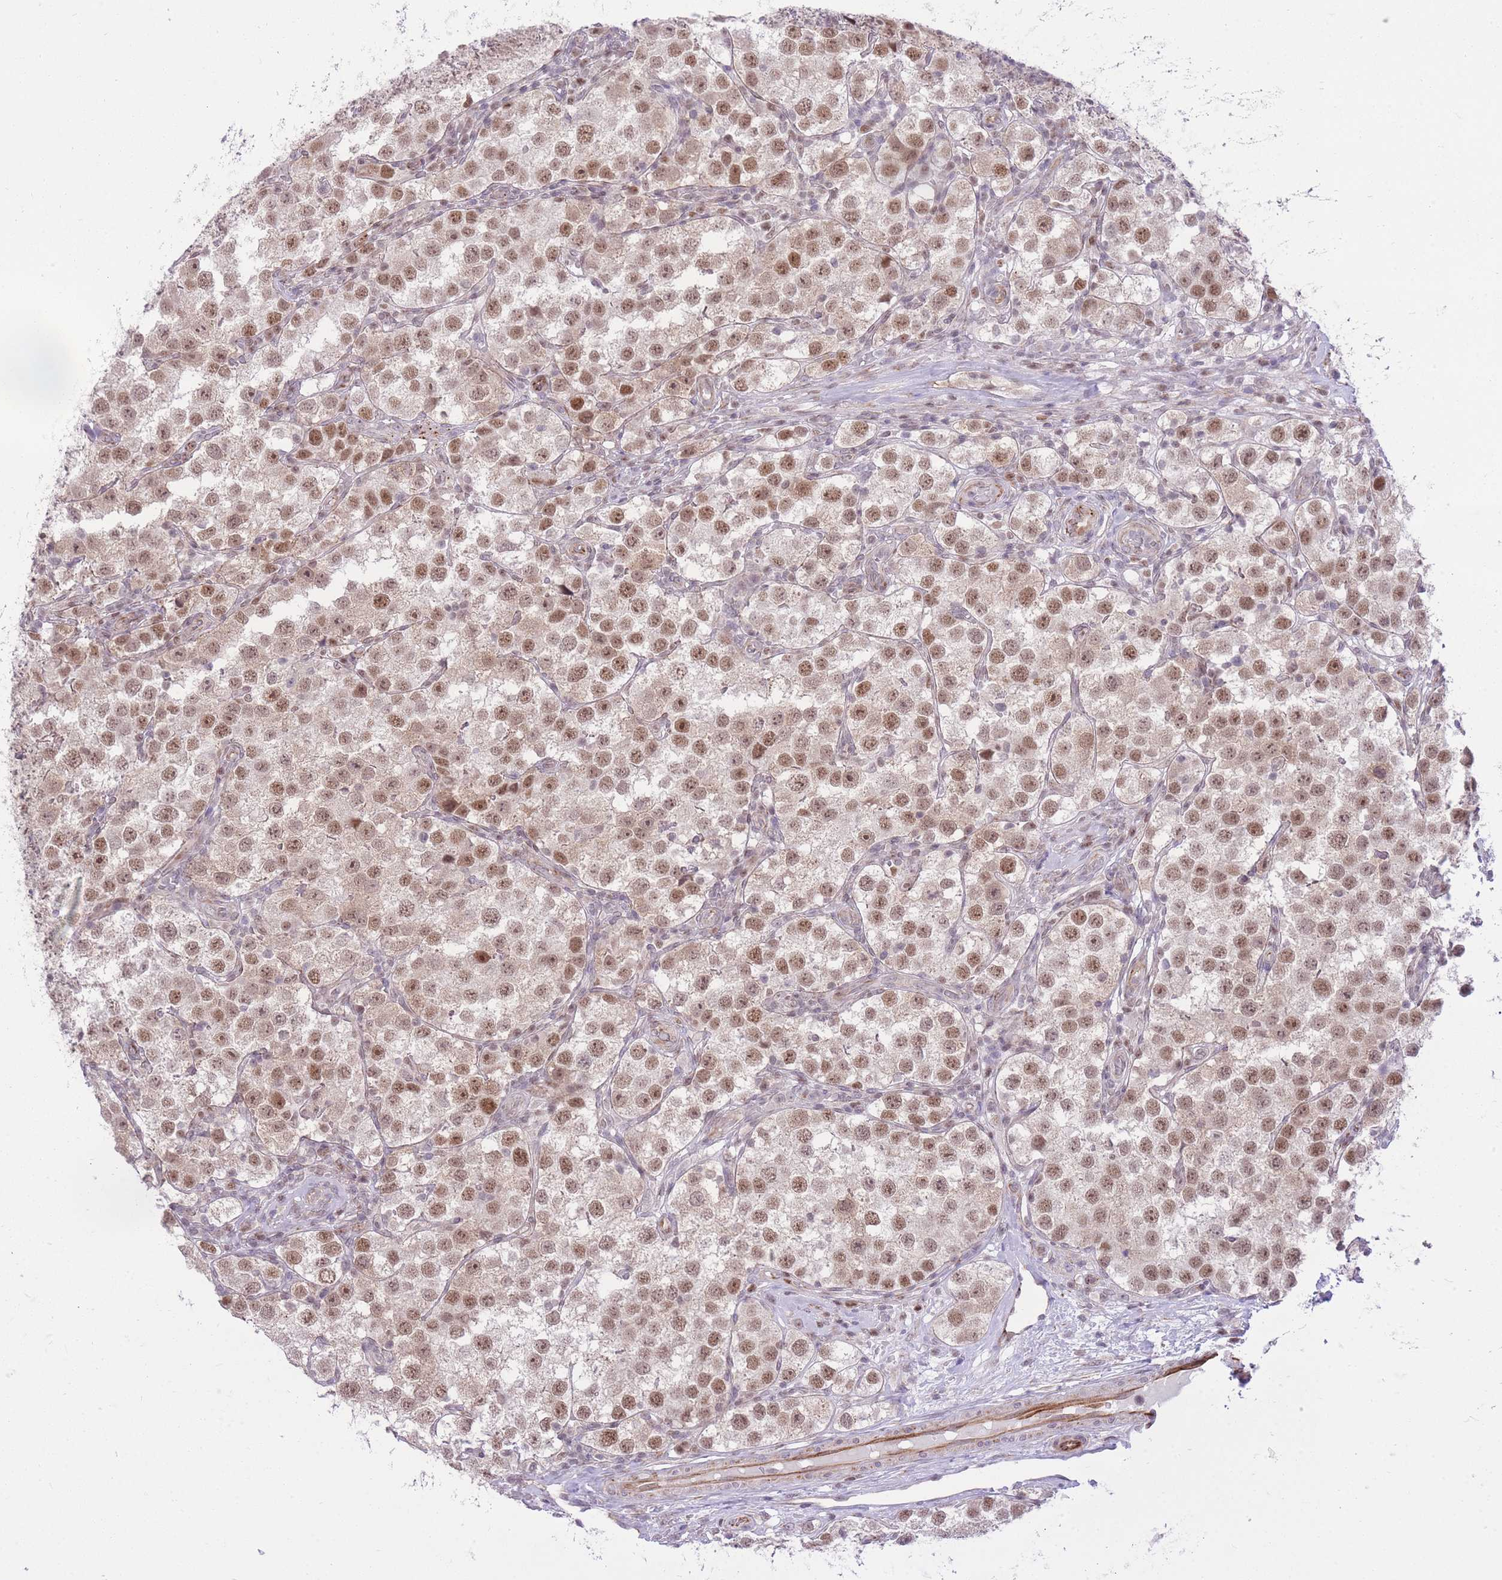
{"staining": {"intensity": "moderate", "quantity": ">75%", "location": "nuclear"}, "tissue": "testis cancer", "cell_type": "Tumor cells", "image_type": "cancer", "snomed": [{"axis": "morphology", "description": "Seminoma, NOS"}, {"axis": "topography", "description": "Testis"}], "caption": "Protein expression analysis of testis cancer (seminoma) exhibits moderate nuclear positivity in about >75% of tumor cells.", "gene": "ELL", "patient": {"sex": "male", "age": 37}}